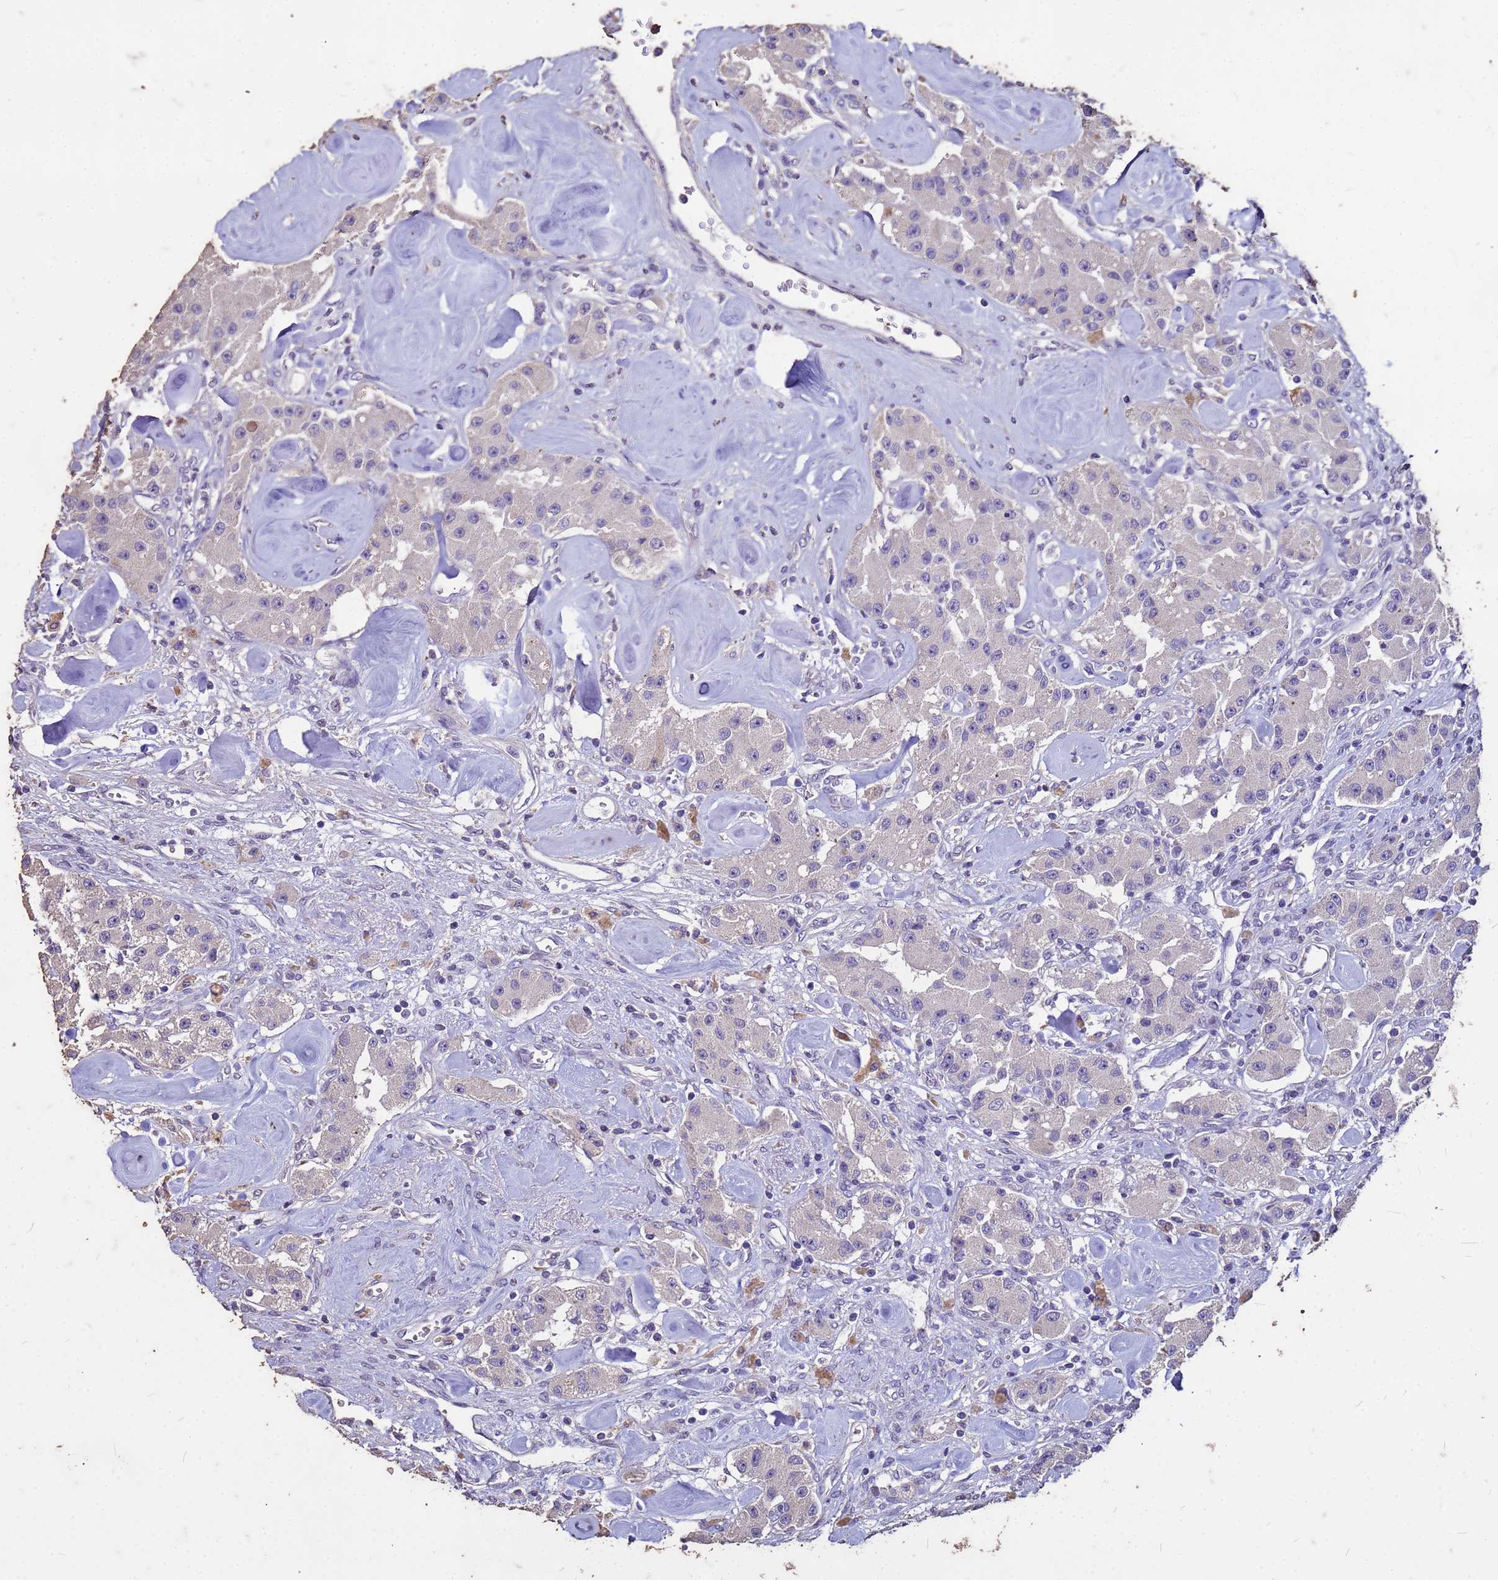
{"staining": {"intensity": "negative", "quantity": "none", "location": "none"}, "tissue": "carcinoid", "cell_type": "Tumor cells", "image_type": "cancer", "snomed": [{"axis": "morphology", "description": "Carcinoid, malignant, NOS"}, {"axis": "topography", "description": "Pancreas"}], "caption": "Micrograph shows no protein staining in tumor cells of carcinoid tissue.", "gene": "FAM184B", "patient": {"sex": "male", "age": 41}}